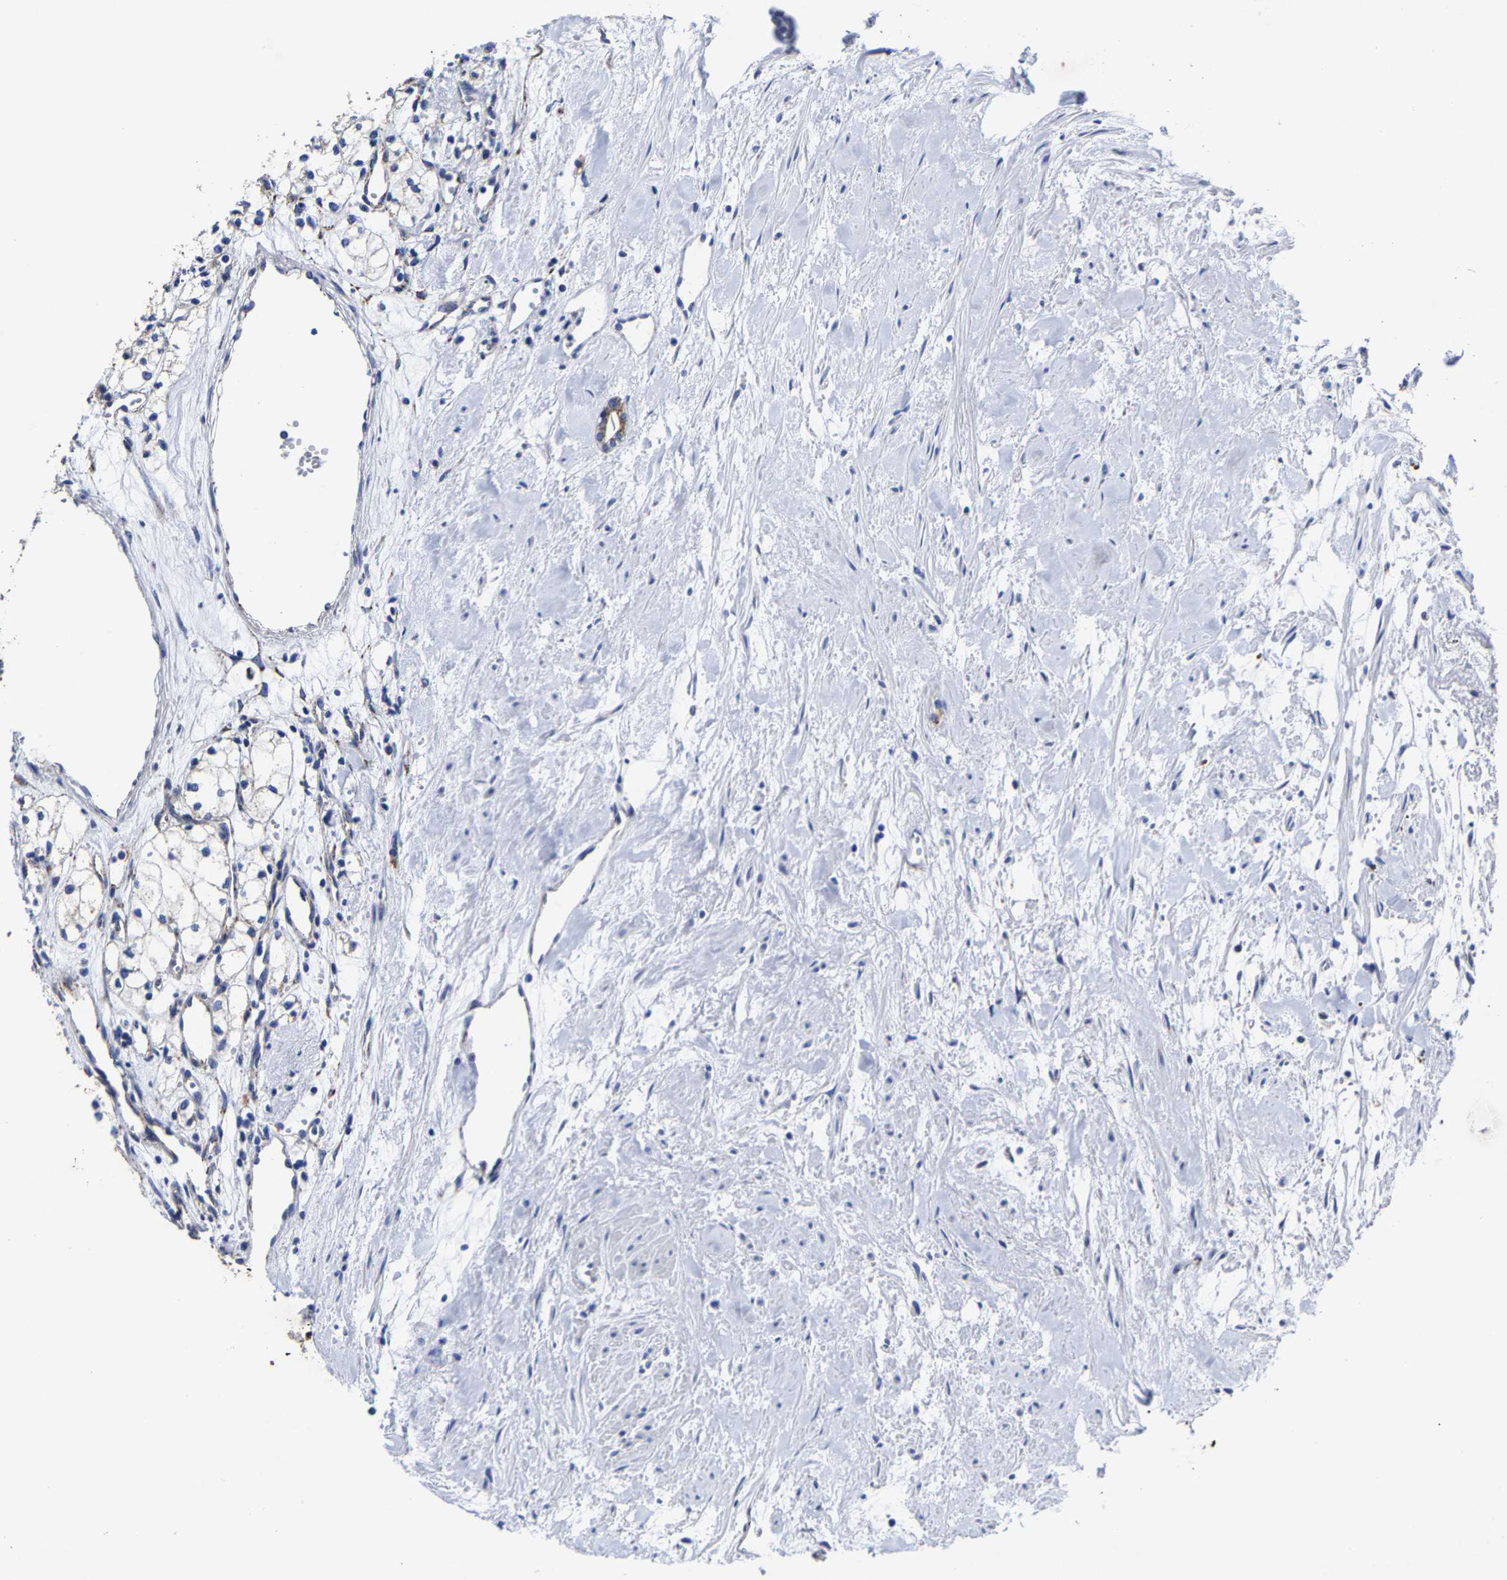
{"staining": {"intensity": "negative", "quantity": "none", "location": "none"}, "tissue": "renal cancer", "cell_type": "Tumor cells", "image_type": "cancer", "snomed": [{"axis": "morphology", "description": "Adenocarcinoma, NOS"}, {"axis": "topography", "description": "Kidney"}], "caption": "This is a micrograph of IHC staining of renal adenocarcinoma, which shows no expression in tumor cells.", "gene": "AASS", "patient": {"sex": "male", "age": 59}}